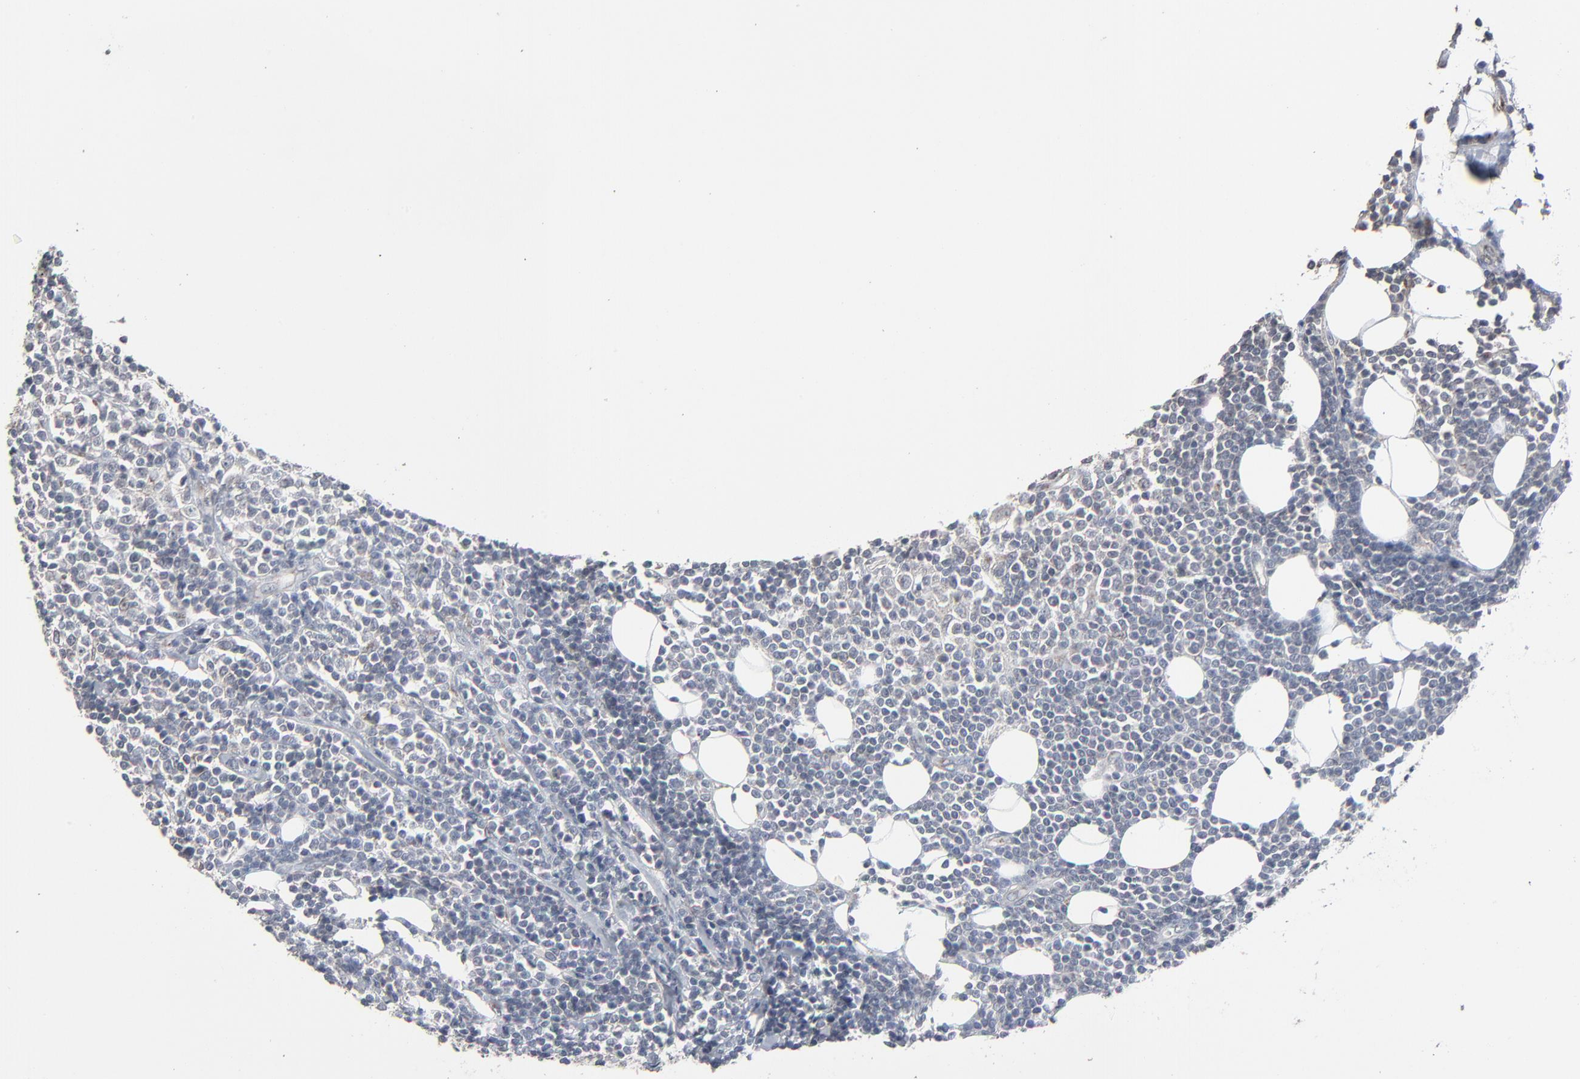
{"staining": {"intensity": "negative", "quantity": "none", "location": "none"}, "tissue": "lymphoma", "cell_type": "Tumor cells", "image_type": "cancer", "snomed": [{"axis": "morphology", "description": "Malignant lymphoma, non-Hodgkin's type, Low grade"}, {"axis": "topography", "description": "Soft tissue"}], "caption": "Immunohistochemistry photomicrograph of neoplastic tissue: malignant lymphoma, non-Hodgkin's type (low-grade) stained with DAB displays no significant protein positivity in tumor cells.", "gene": "JAM3", "patient": {"sex": "male", "age": 92}}